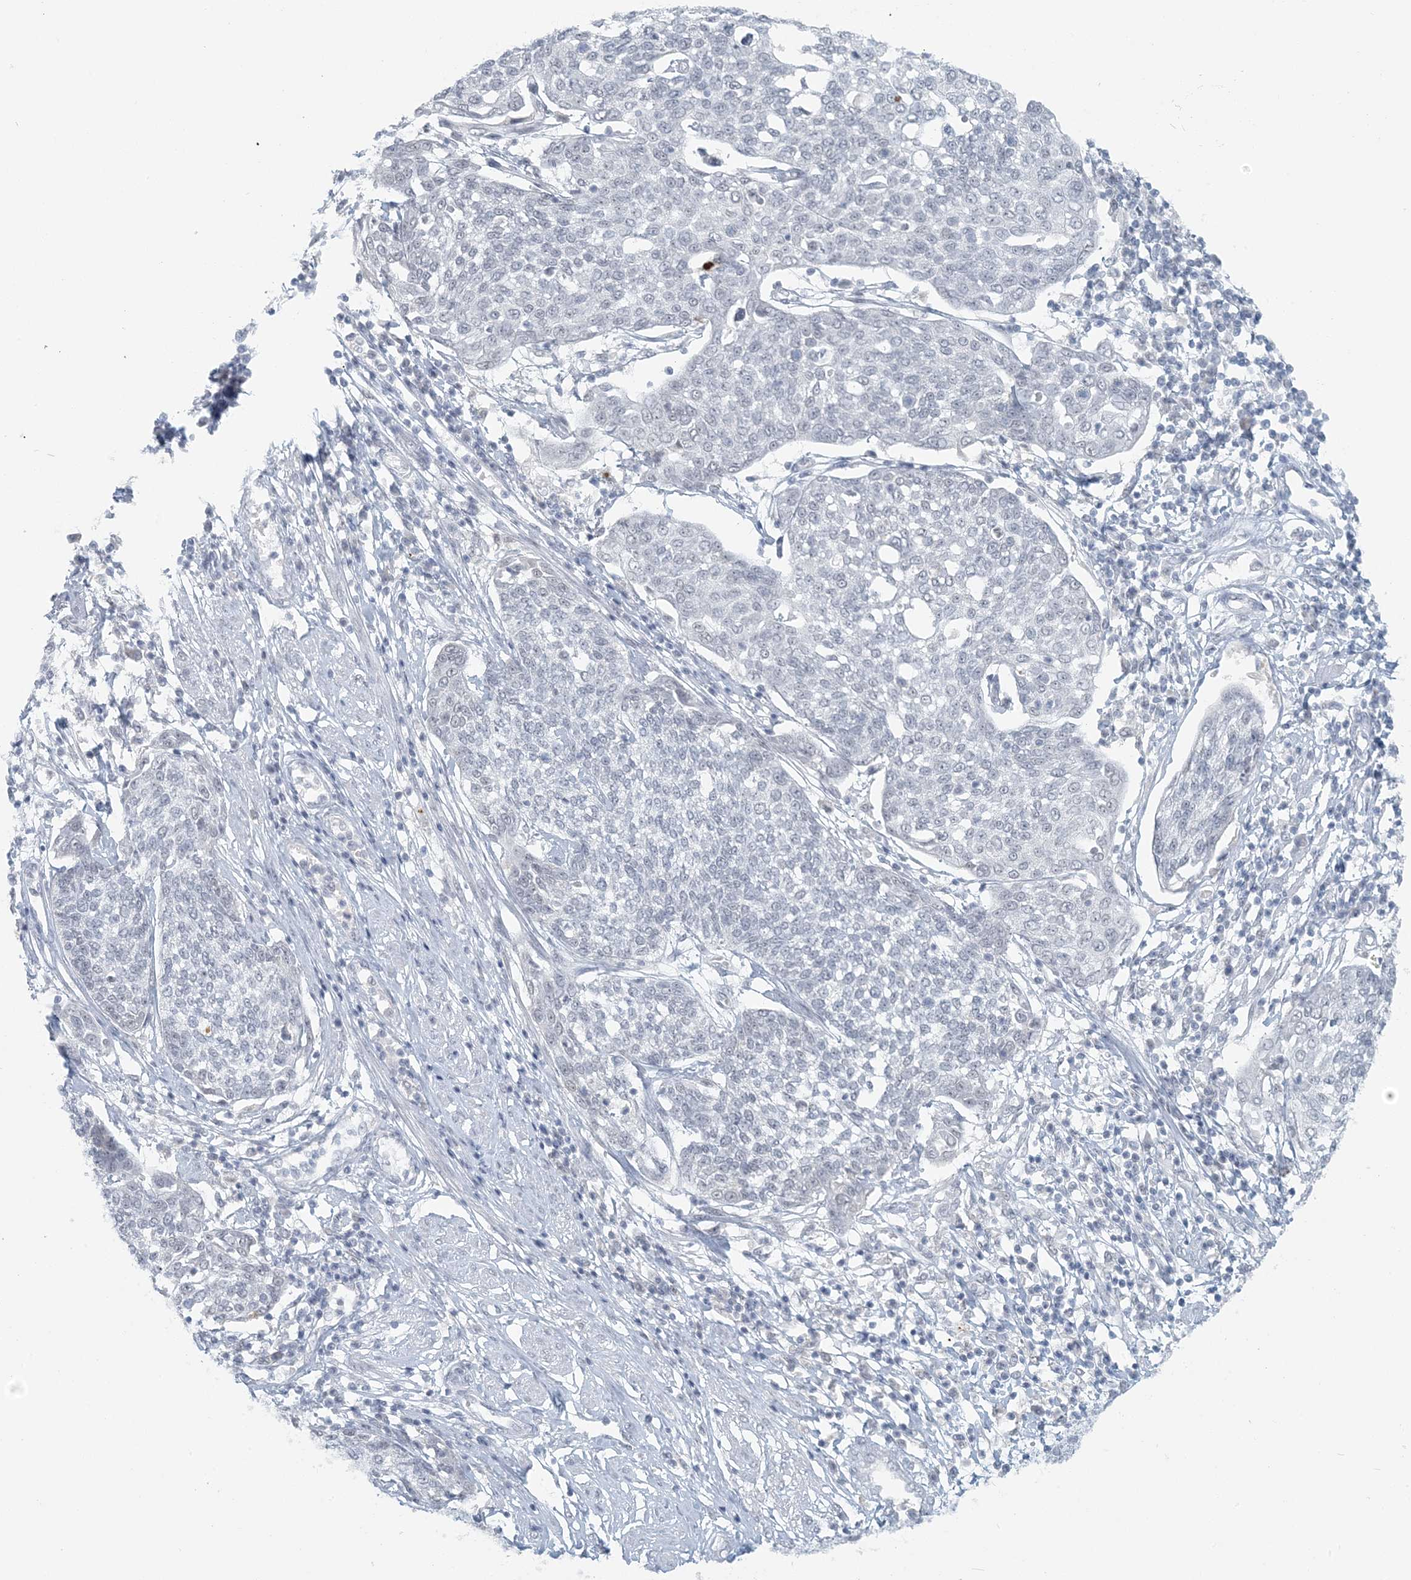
{"staining": {"intensity": "negative", "quantity": "none", "location": "none"}, "tissue": "cervical cancer", "cell_type": "Tumor cells", "image_type": "cancer", "snomed": [{"axis": "morphology", "description": "Squamous cell carcinoma, NOS"}, {"axis": "topography", "description": "Cervix"}], "caption": "Tumor cells show no significant protein expression in squamous cell carcinoma (cervical). (Immunohistochemistry (ihc), brightfield microscopy, high magnification).", "gene": "SCML1", "patient": {"sex": "female", "age": 34}}